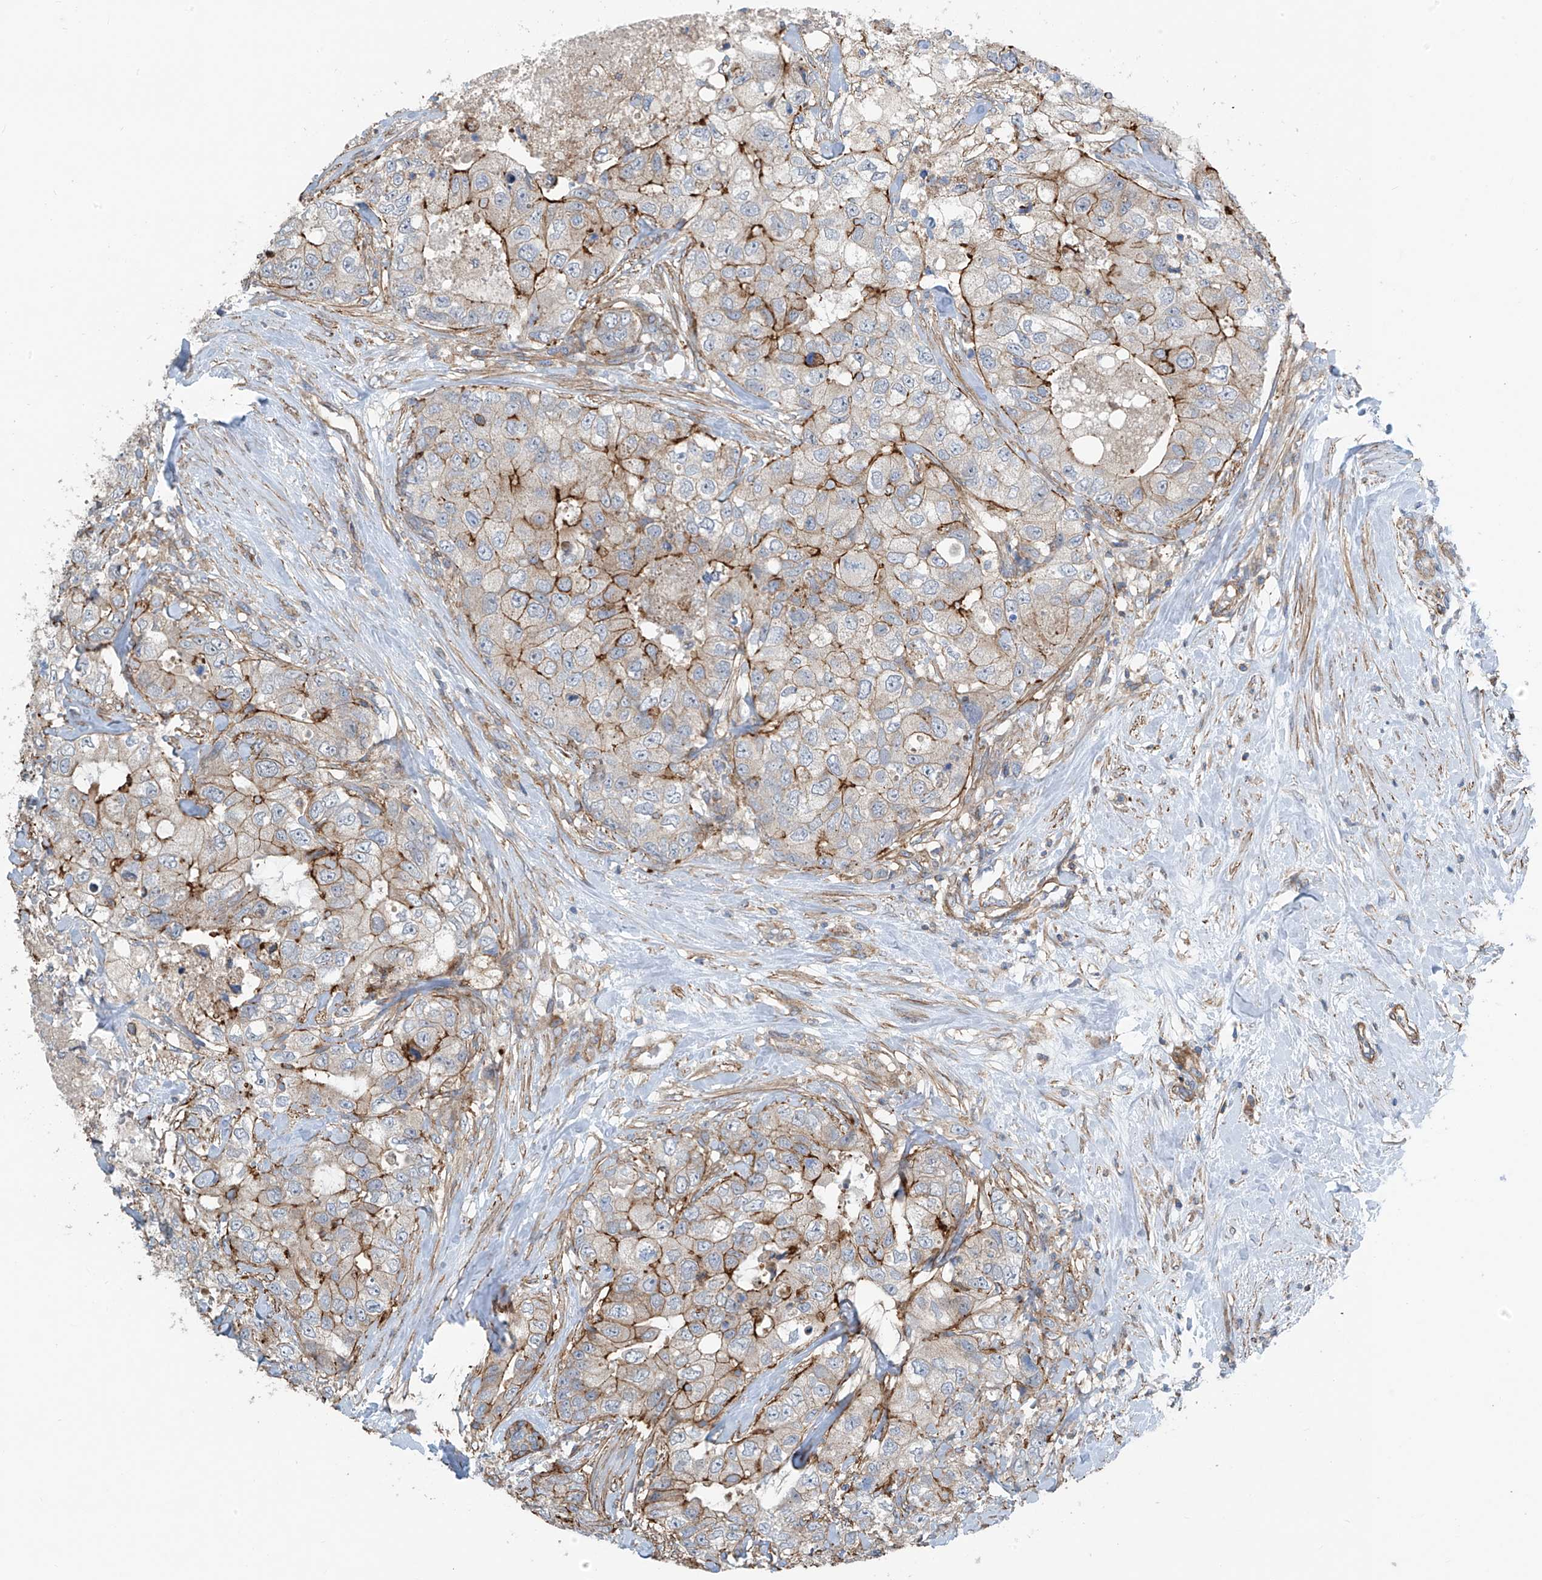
{"staining": {"intensity": "strong", "quantity": "<25%", "location": "cytoplasmic/membranous"}, "tissue": "breast cancer", "cell_type": "Tumor cells", "image_type": "cancer", "snomed": [{"axis": "morphology", "description": "Duct carcinoma"}, {"axis": "topography", "description": "Breast"}], "caption": "The photomicrograph displays immunohistochemical staining of invasive ductal carcinoma (breast). There is strong cytoplasmic/membranous positivity is identified in approximately <25% of tumor cells. (Brightfield microscopy of DAB IHC at high magnification).", "gene": "SLC1A5", "patient": {"sex": "female", "age": 62}}